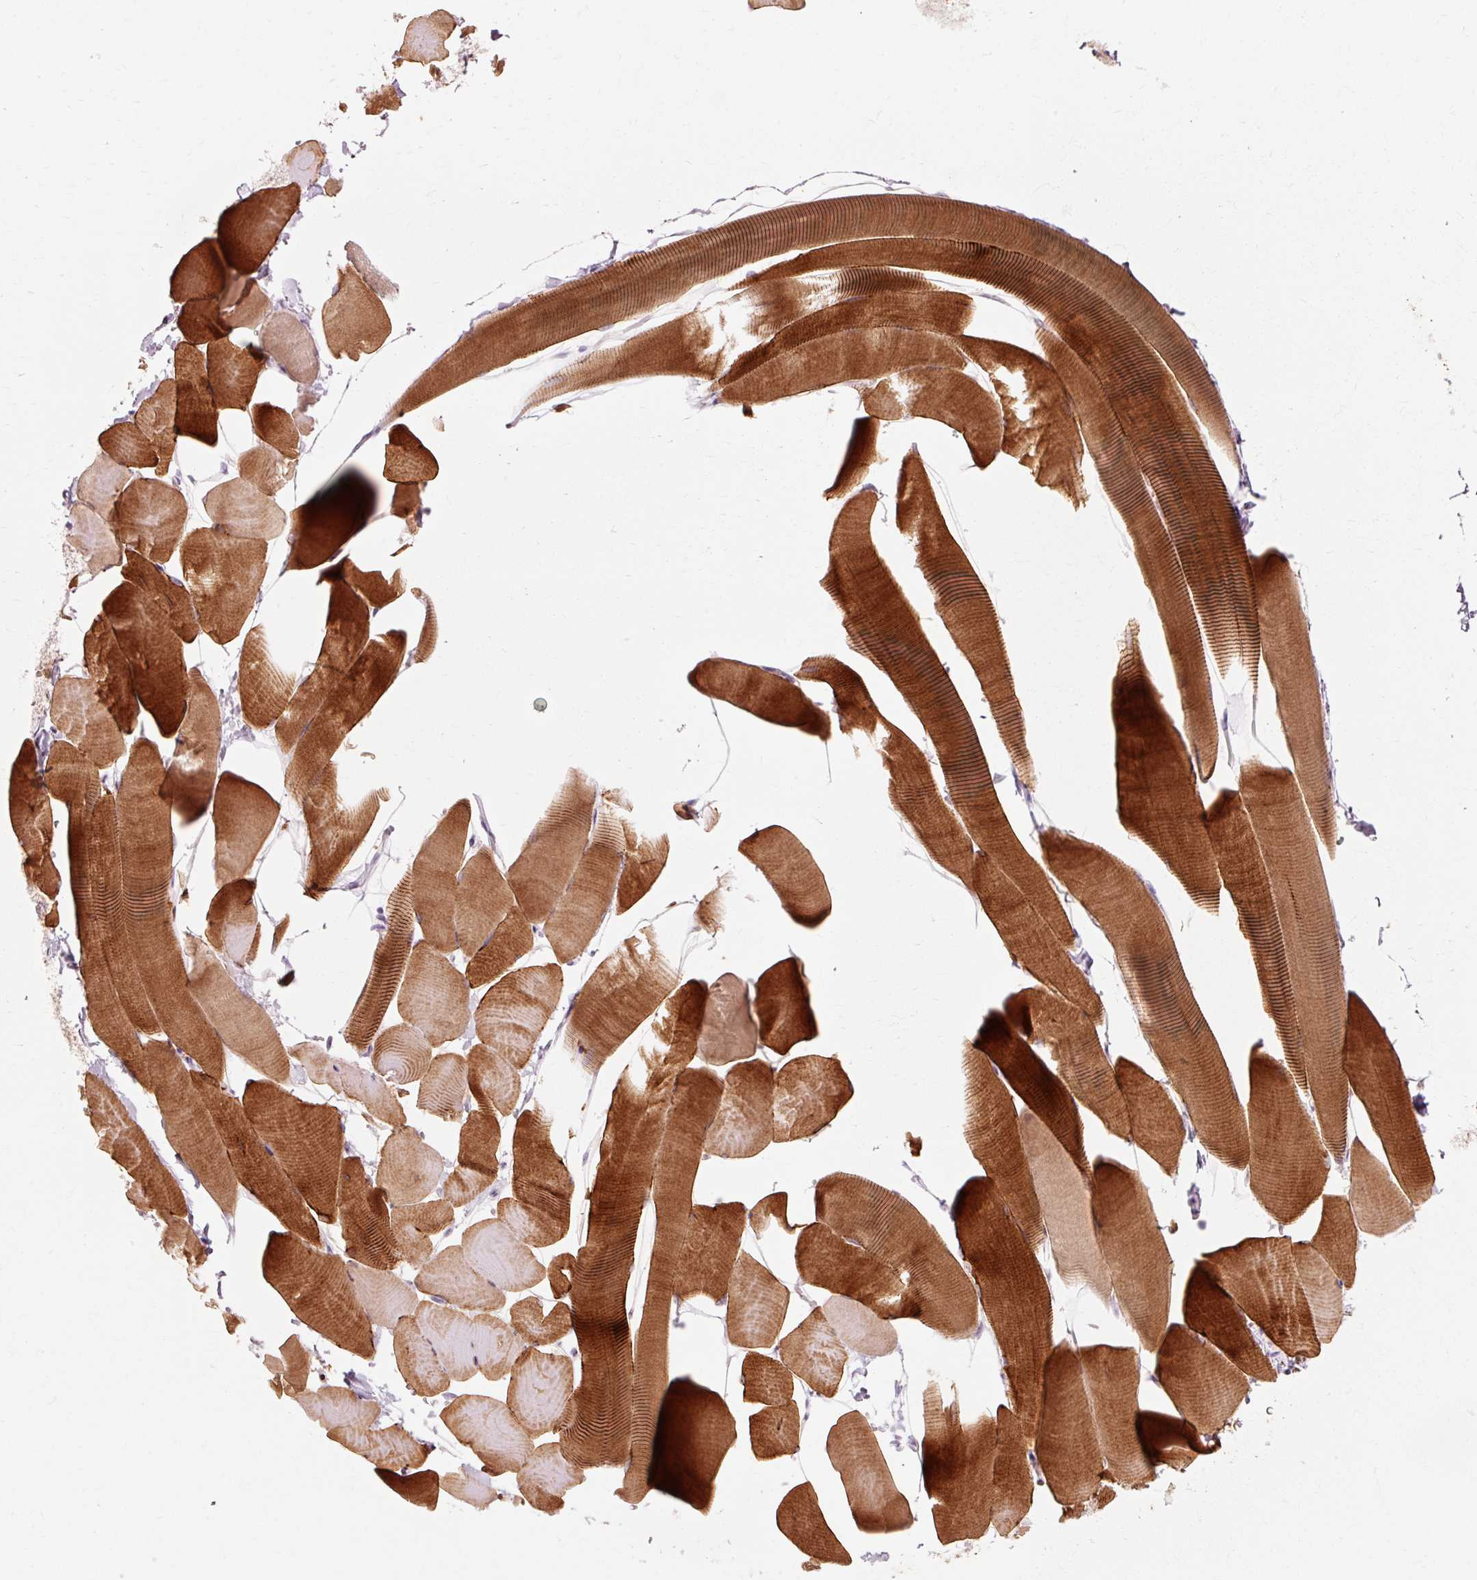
{"staining": {"intensity": "strong", "quantity": "25%-75%", "location": "cytoplasmic/membranous"}, "tissue": "skeletal muscle", "cell_type": "Myocytes", "image_type": "normal", "snomed": [{"axis": "morphology", "description": "Normal tissue, NOS"}, {"axis": "topography", "description": "Skeletal muscle"}], "caption": "Immunohistochemical staining of benign skeletal muscle reveals high levels of strong cytoplasmic/membranous positivity in about 25%-75% of myocytes.", "gene": "TRIM73", "patient": {"sex": "male", "age": 25}}